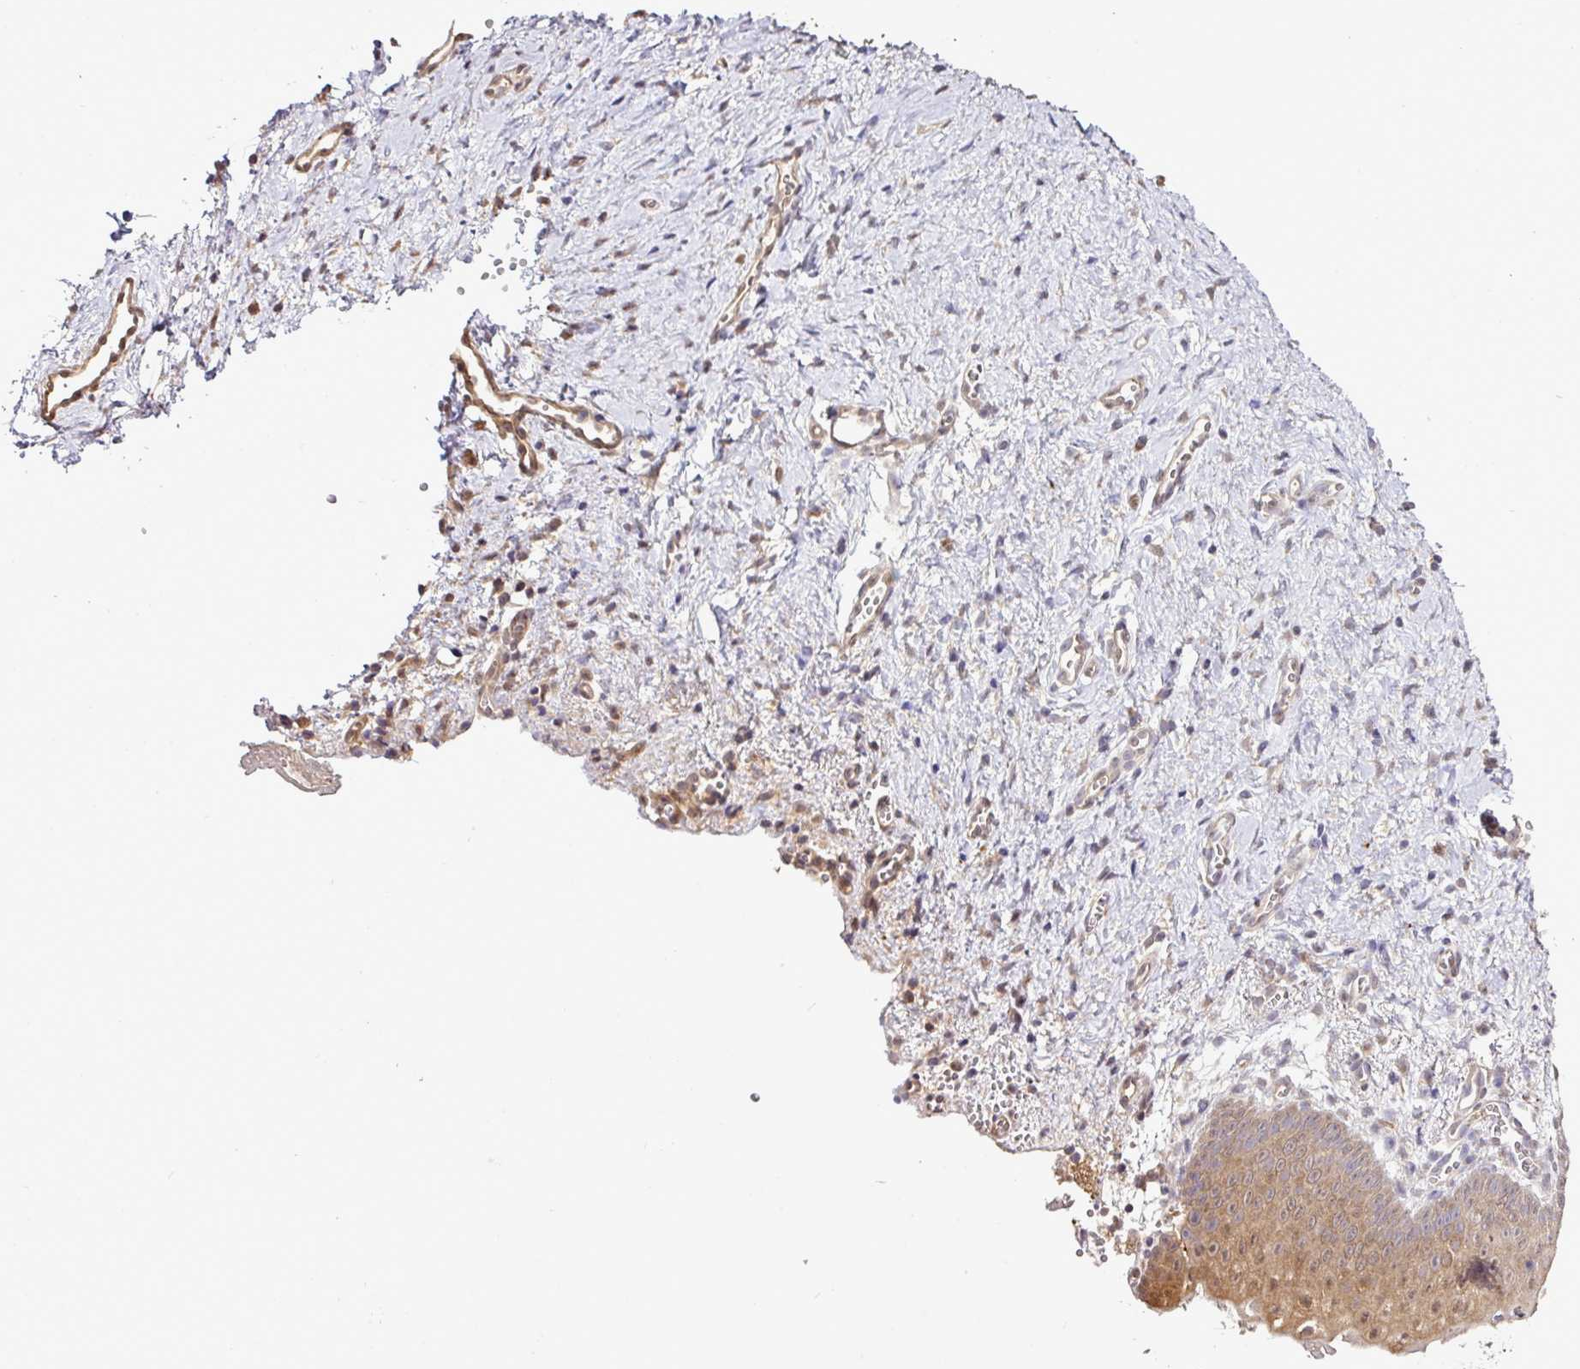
{"staining": {"intensity": "weak", "quantity": "25%-75%", "location": "cytoplasmic/membranous,nuclear"}, "tissue": "vagina", "cell_type": "Squamous epithelial cells", "image_type": "normal", "snomed": [{"axis": "morphology", "description": "Normal tissue, NOS"}, {"axis": "topography", "description": "Vagina"}], "caption": "This histopathology image demonstrates IHC staining of normal vagina, with low weak cytoplasmic/membranous,nuclear staining in about 25%-75% of squamous epithelial cells.", "gene": "TMEM107", "patient": {"sex": "female", "age": 56}}